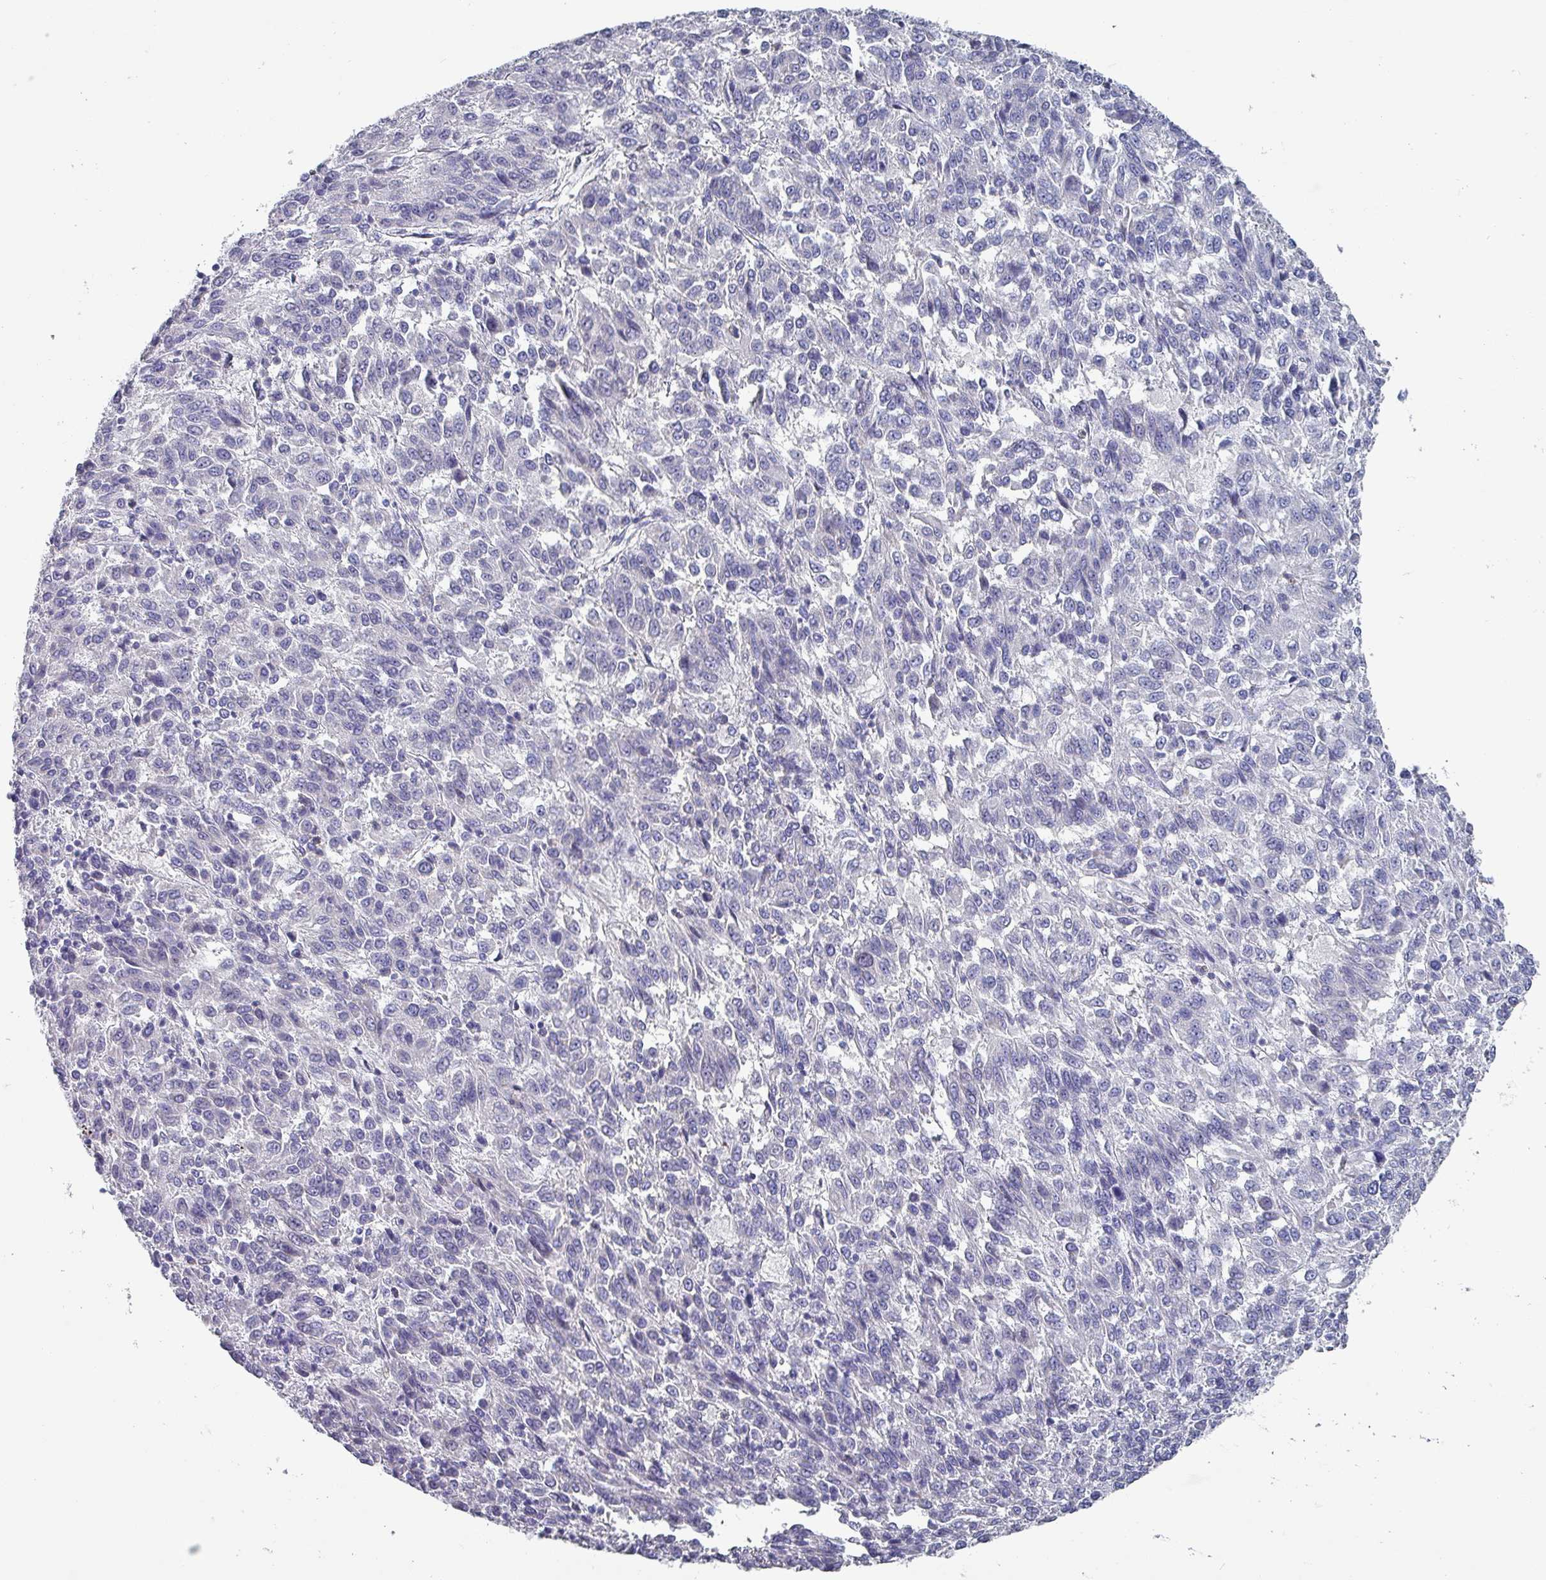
{"staining": {"intensity": "negative", "quantity": "none", "location": "none"}, "tissue": "melanoma", "cell_type": "Tumor cells", "image_type": "cancer", "snomed": [{"axis": "morphology", "description": "Malignant melanoma, Metastatic site"}, {"axis": "topography", "description": "Lung"}], "caption": "Photomicrograph shows no significant protein positivity in tumor cells of malignant melanoma (metastatic site).", "gene": "INS-IGF2", "patient": {"sex": "male", "age": 64}}